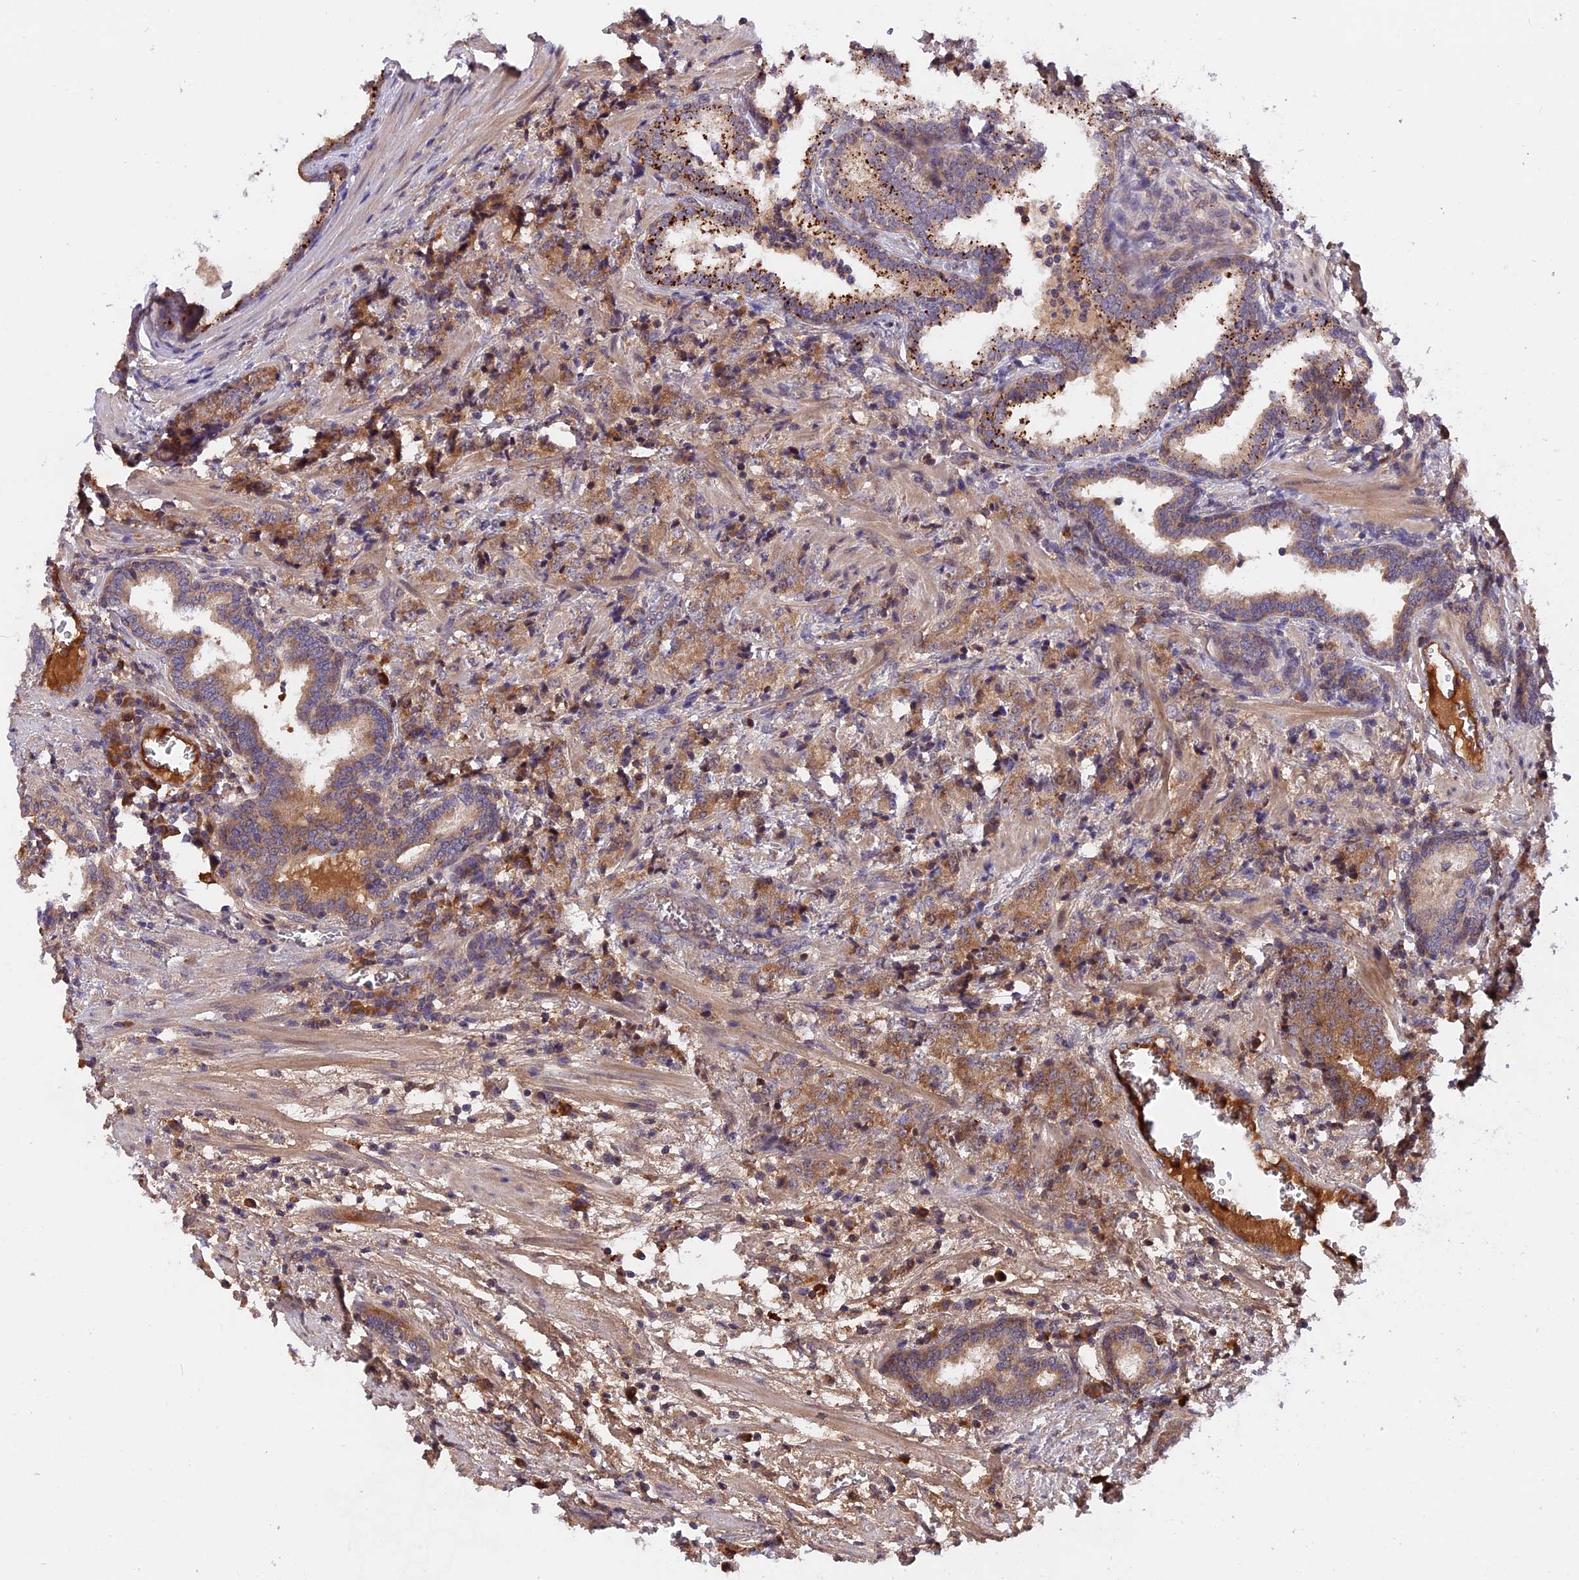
{"staining": {"intensity": "moderate", "quantity": ">75%", "location": "cytoplasmic/membranous"}, "tissue": "prostate cancer", "cell_type": "Tumor cells", "image_type": "cancer", "snomed": [{"axis": "morphology", "description": "Adenocarcinoma, High grade"}, {"axis": "topography", "description": "Prostate"}], "caption": "A micrograph of adenocarcinoma (high-grade) (prostate) stained for a protein exhibits moderate cytoplasmic/membranous brown staining in tumor cells.", "gene": "MARK4", "patient": {"sex": "male", "age": 69}}